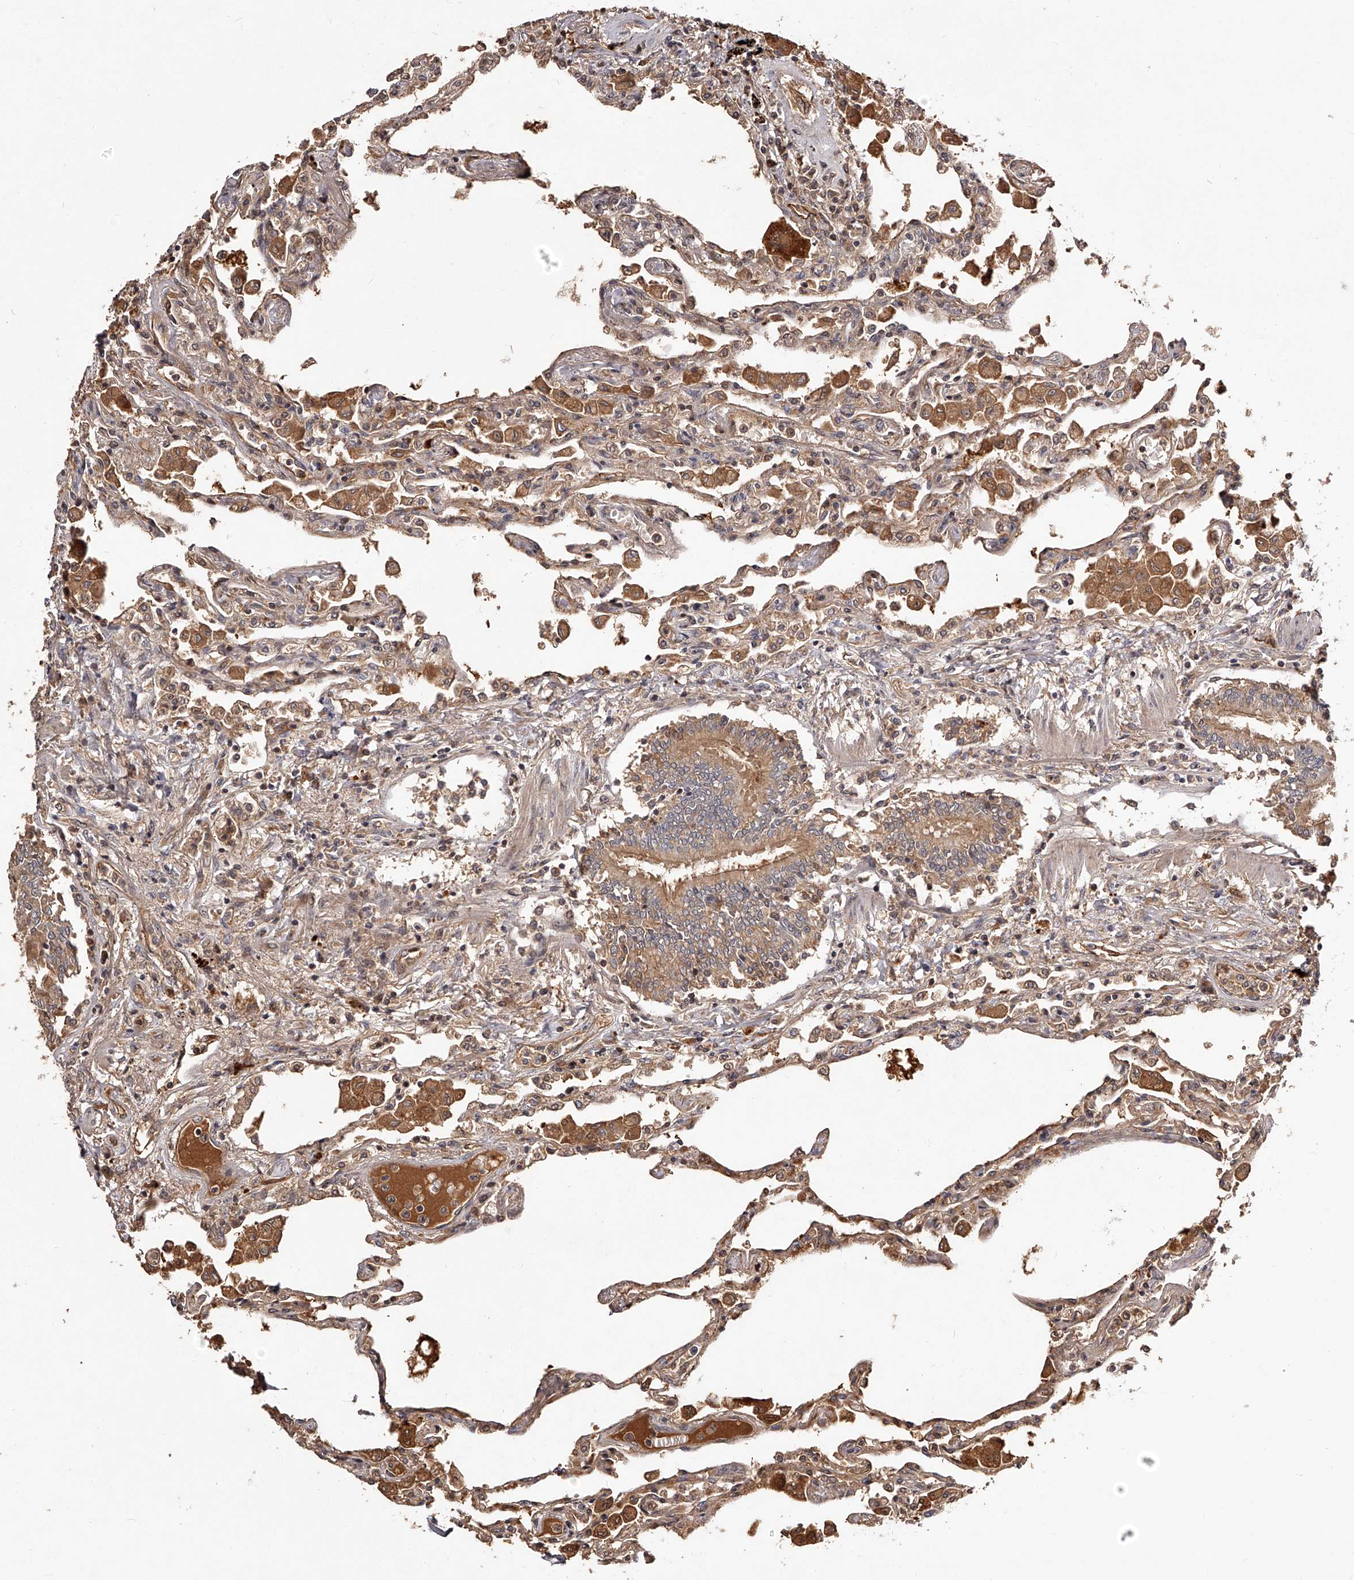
{"staining": {"intensity": "moderate", "quantity": "25%-75%", "location": "cytoplasmic/membranous"}, "tissue": "lung", "cell_type": "Alveolar cells", "image_type": "normal", "snomed": [{"axis": "morphology", "description": "Normal tissue, NOS"}, {"axis": "topography", "description": "Bronchus"}, {"axis": "topography", "description": "Lung"}], "caption": "A histopathology image of lung stained for a protein demonstrates moderate cytoplasmic/membranous brown staining in alveolar cells.", "gene": "CRYZL1", "patient": {"sex": "female", "age": 49}}